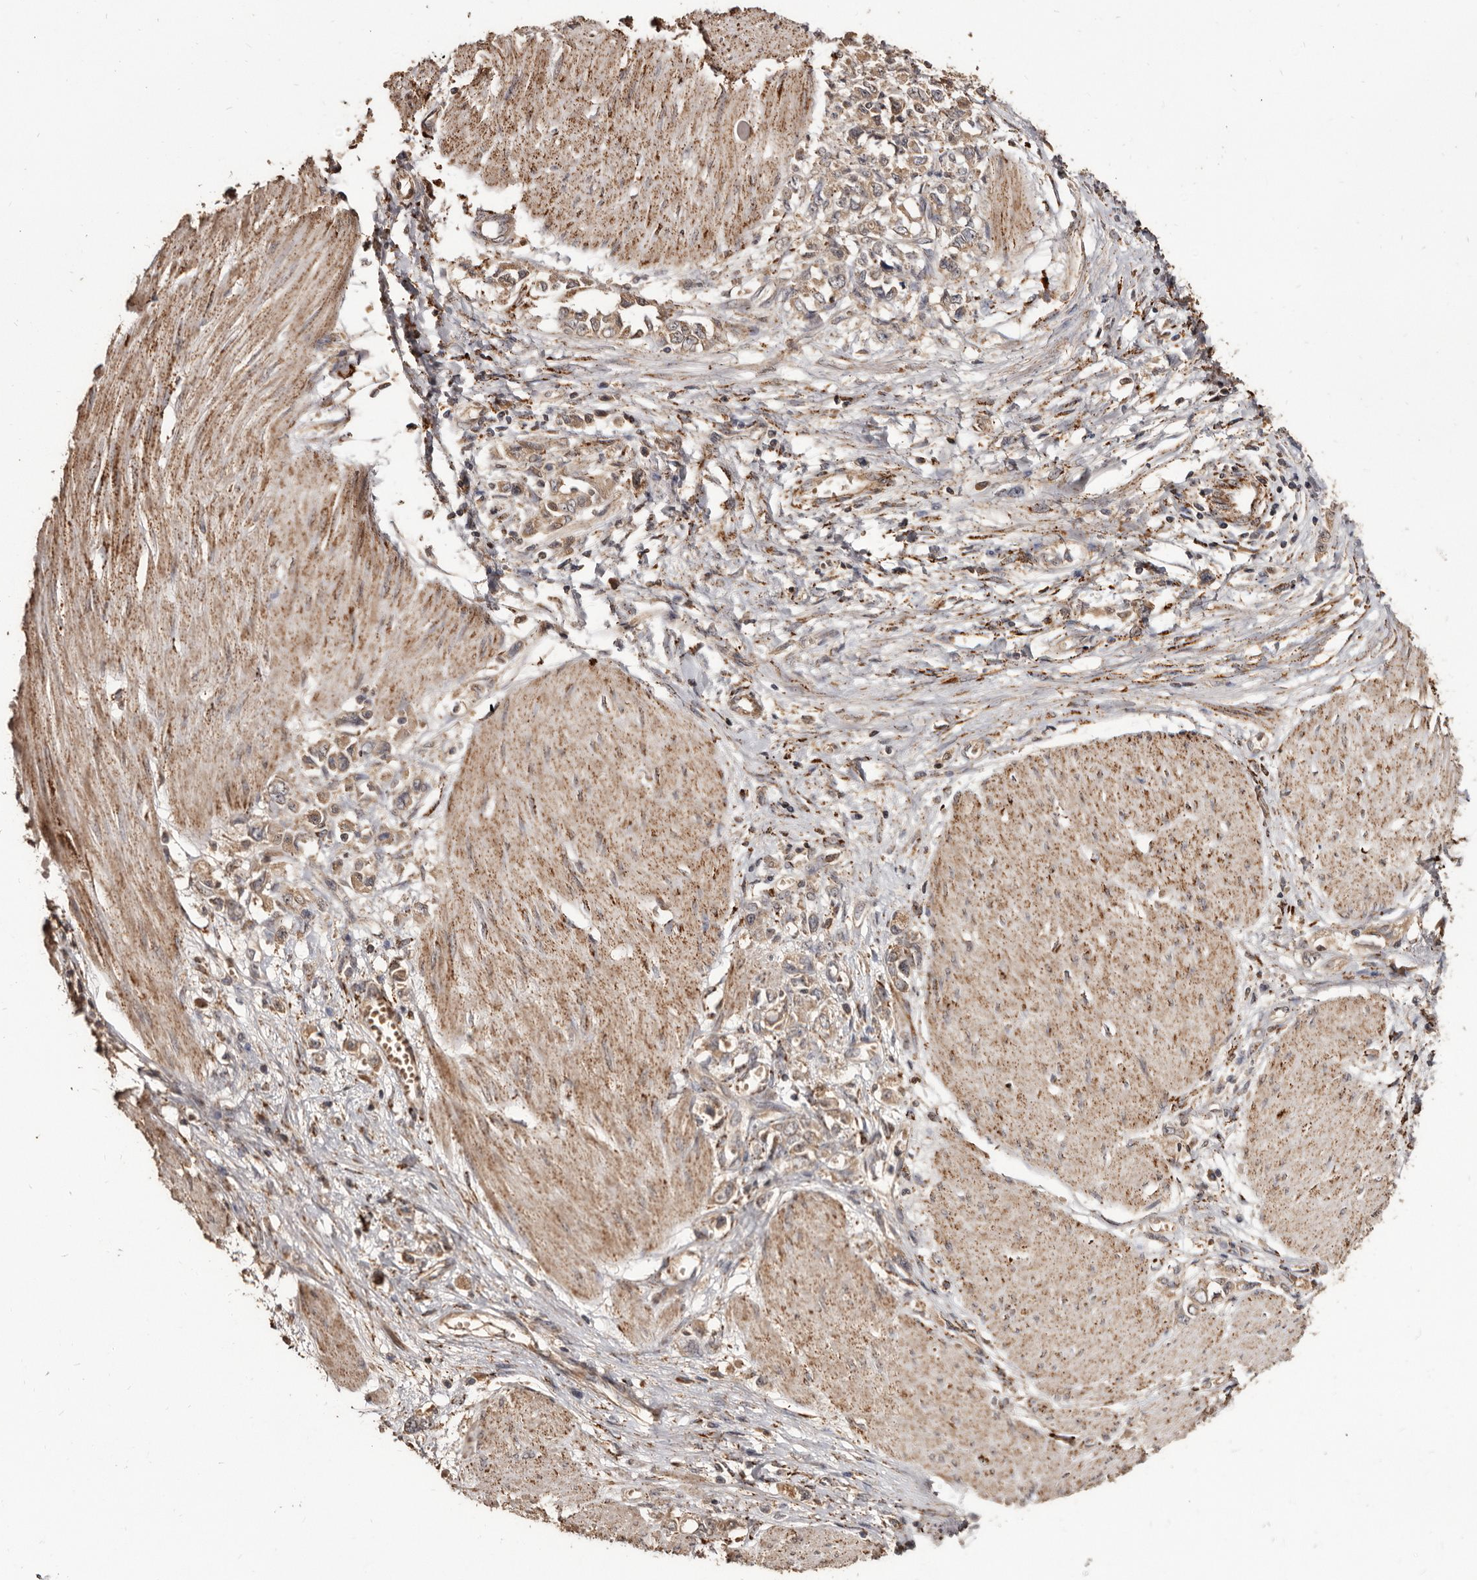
{"staining": {"intensity": "weak", "quantity": ">75%", "location": "cytoplasmic/membranous"}, "tissue": "stomach cancer", "cell_type": "Tumor cells", "image_type": "cancer", "snomed": [{"axis": "morphology", "description": "Adenocarcinoma, NOS"}, {"axis": "topography", "description": "Stomach"}], "caption": "Adenocarcinoma (stomach) stained for a protein reveals weak cytoplasmic/membranous positivity in tumor cells.", "gene": "AKAP7", "patient": {"sex": "female", "age": 76}}